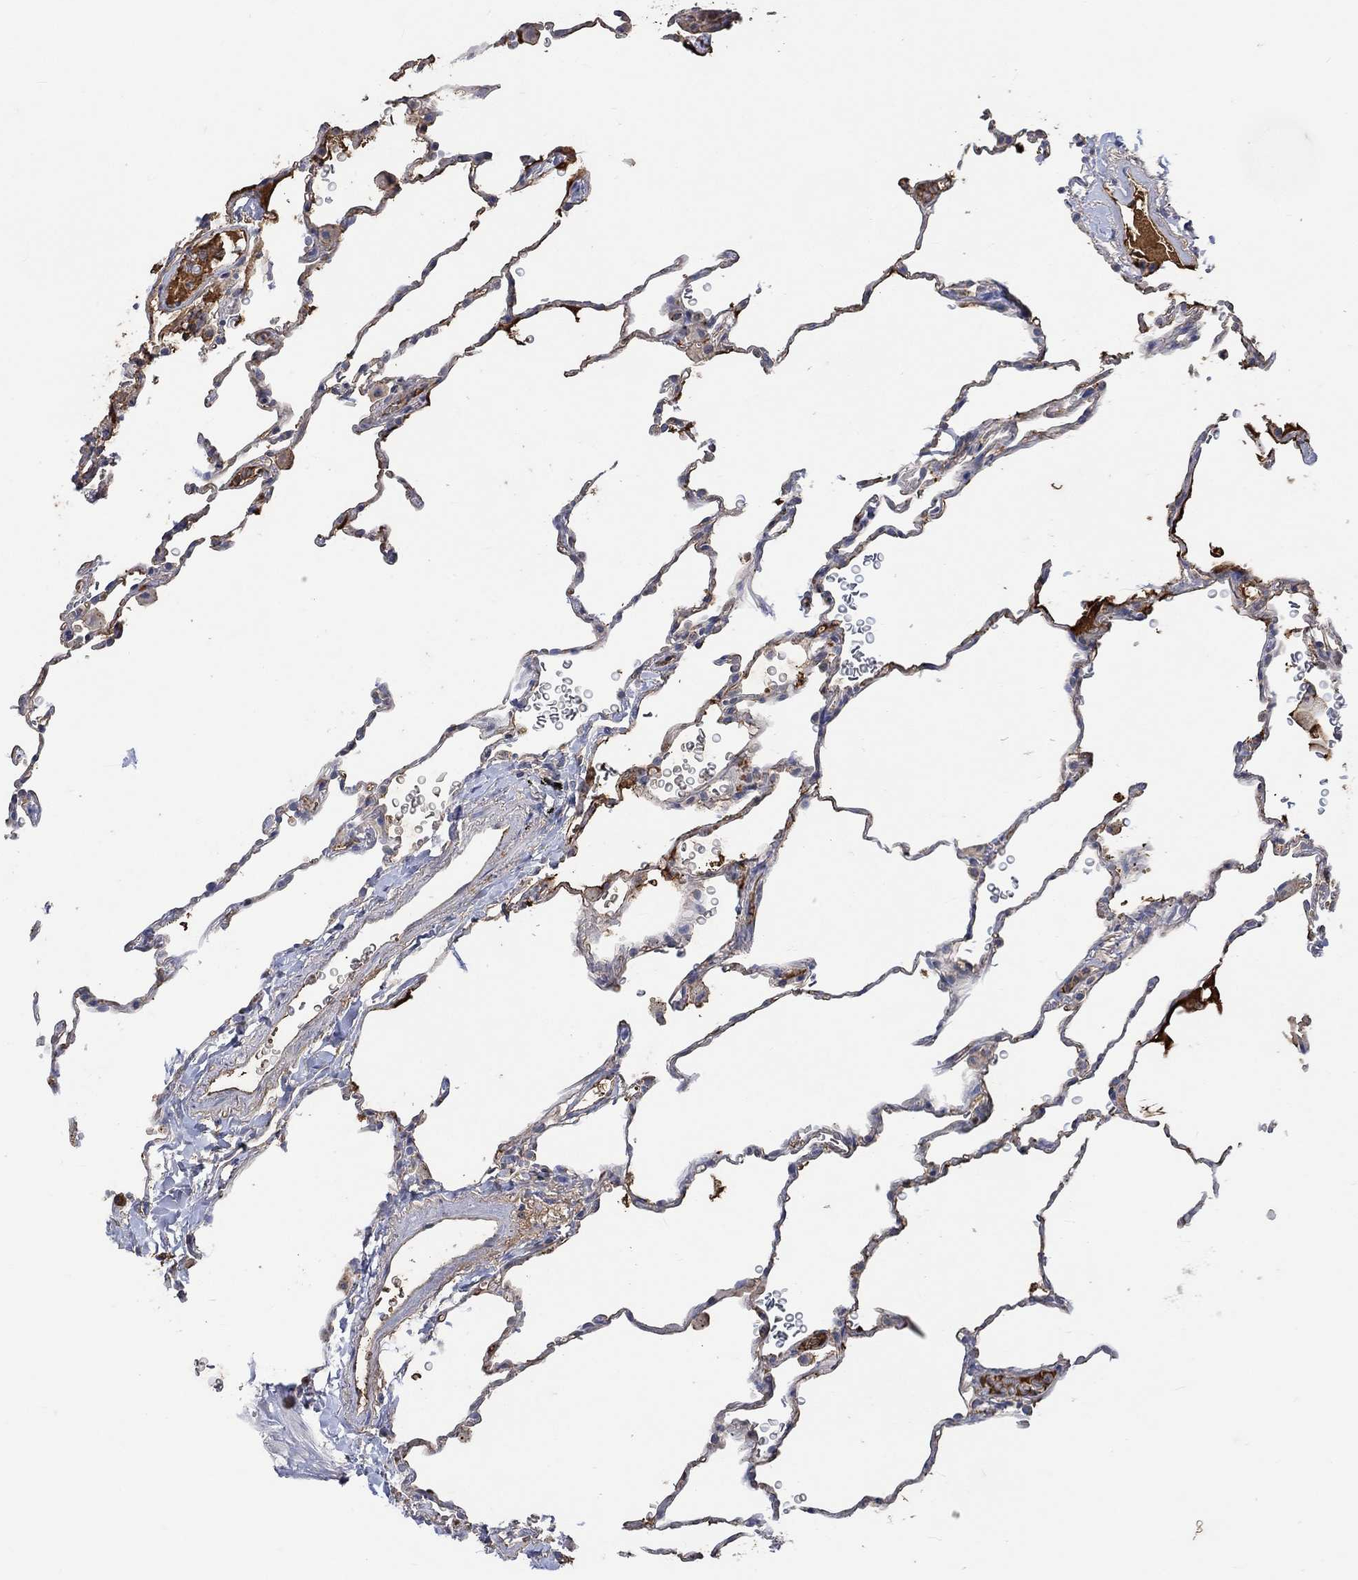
{"staining": {"intensity": "negative", "quantity": "none", "location": "none"}, "tissue": "lung", "cell_type": "Alveolar cells", "image_type": "normal", "snomed": [{"axis": "morphology", "description": "Normal tissue, NOS"}, {"axis": "morphology", "description": "Adenocarcinoma, metastatic, NOS"}, {"axis": "topography", "description": "Lung"}], "caption": "Human lung stained for a protein using immunohistochemistry exhibits no expression in alveolar cells.", "gene": "MSTN", "patient": {"sex": "male", "age": 45}}